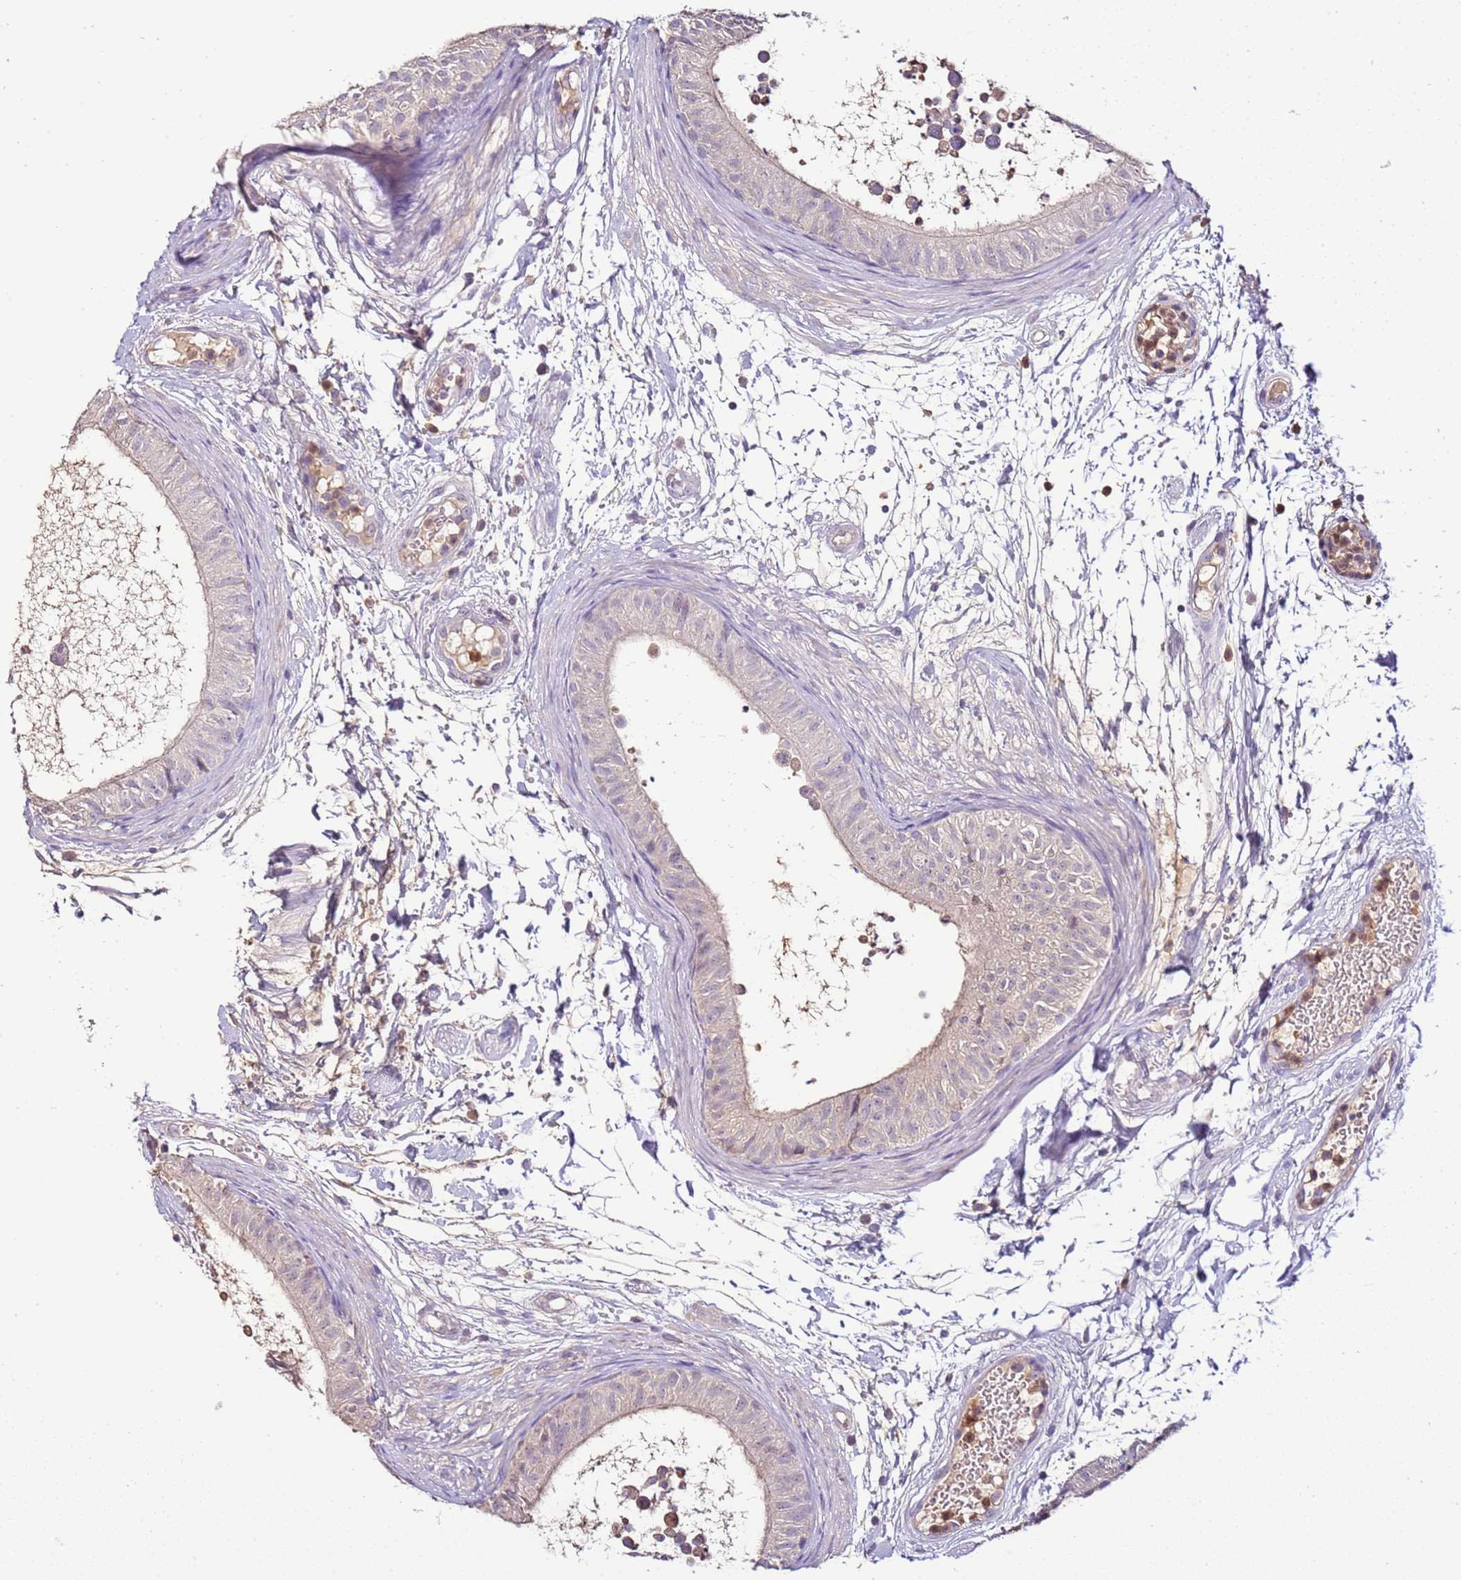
{"staining": {"intensity": "negative", "quantity": "none", "location": "none"}, "tissue": "epididymis", "cell_type": "Glandular cells", "image_type": "normal", "snomed": [{"axis": "morphology", "description": "Normal tissue, NOS"}, {"axis": "topography", "description": "Epididymis"}], "caption": "Photomicrograph shows no protein expression in glandular cells of normal epididymis.", "gene": "IL2RG", "patient": {"sex": "male", "age": 15}}